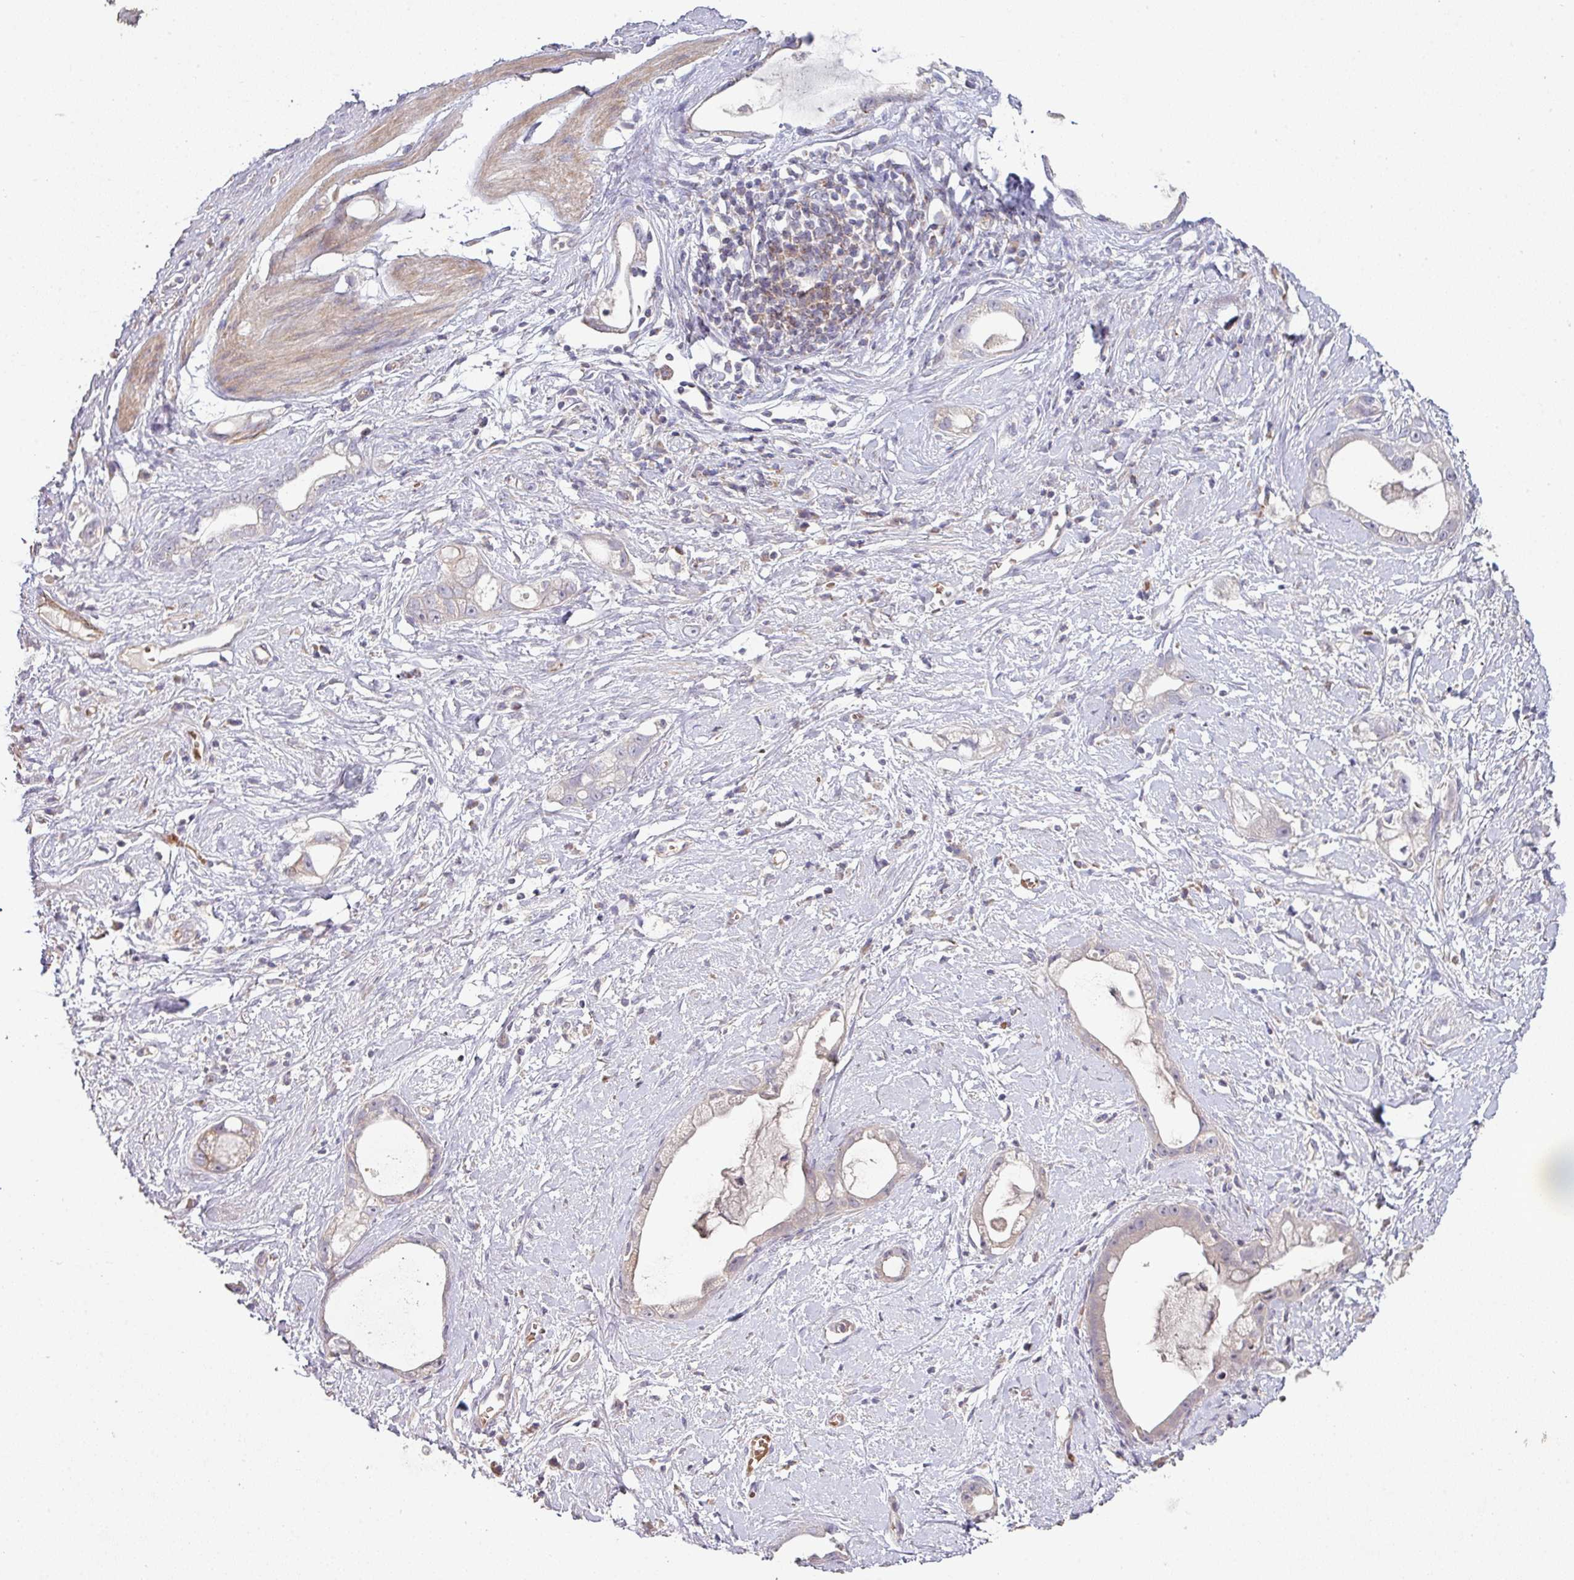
{"staining": {"intensity": "negative", "quantity": "none", "location": "none"}, "tissue": "stomach cancer", "cell_type": "Tumor cells", "image_type": "cancer", "snomed": [{"axis": "morphology", "description": "Adenocarcinoma, NOS"}, {"axis": "topography", "description": "Stomach"}], "caption": "Immunohistochemistry photomicrograph of neoplastic tissue: human stomach cancer (adenocarcinoma) stained with DAB (3,3'-diaminobenzidine) displays no significant protein staining in tumor cells. (Stains: DAB immunohistochemistry with hematoxylin counter stain, Microscopy: brightfield microscopy at high magnification).", "gene": "RPL23A", "patient": {"sex": "male", "age": 55}}